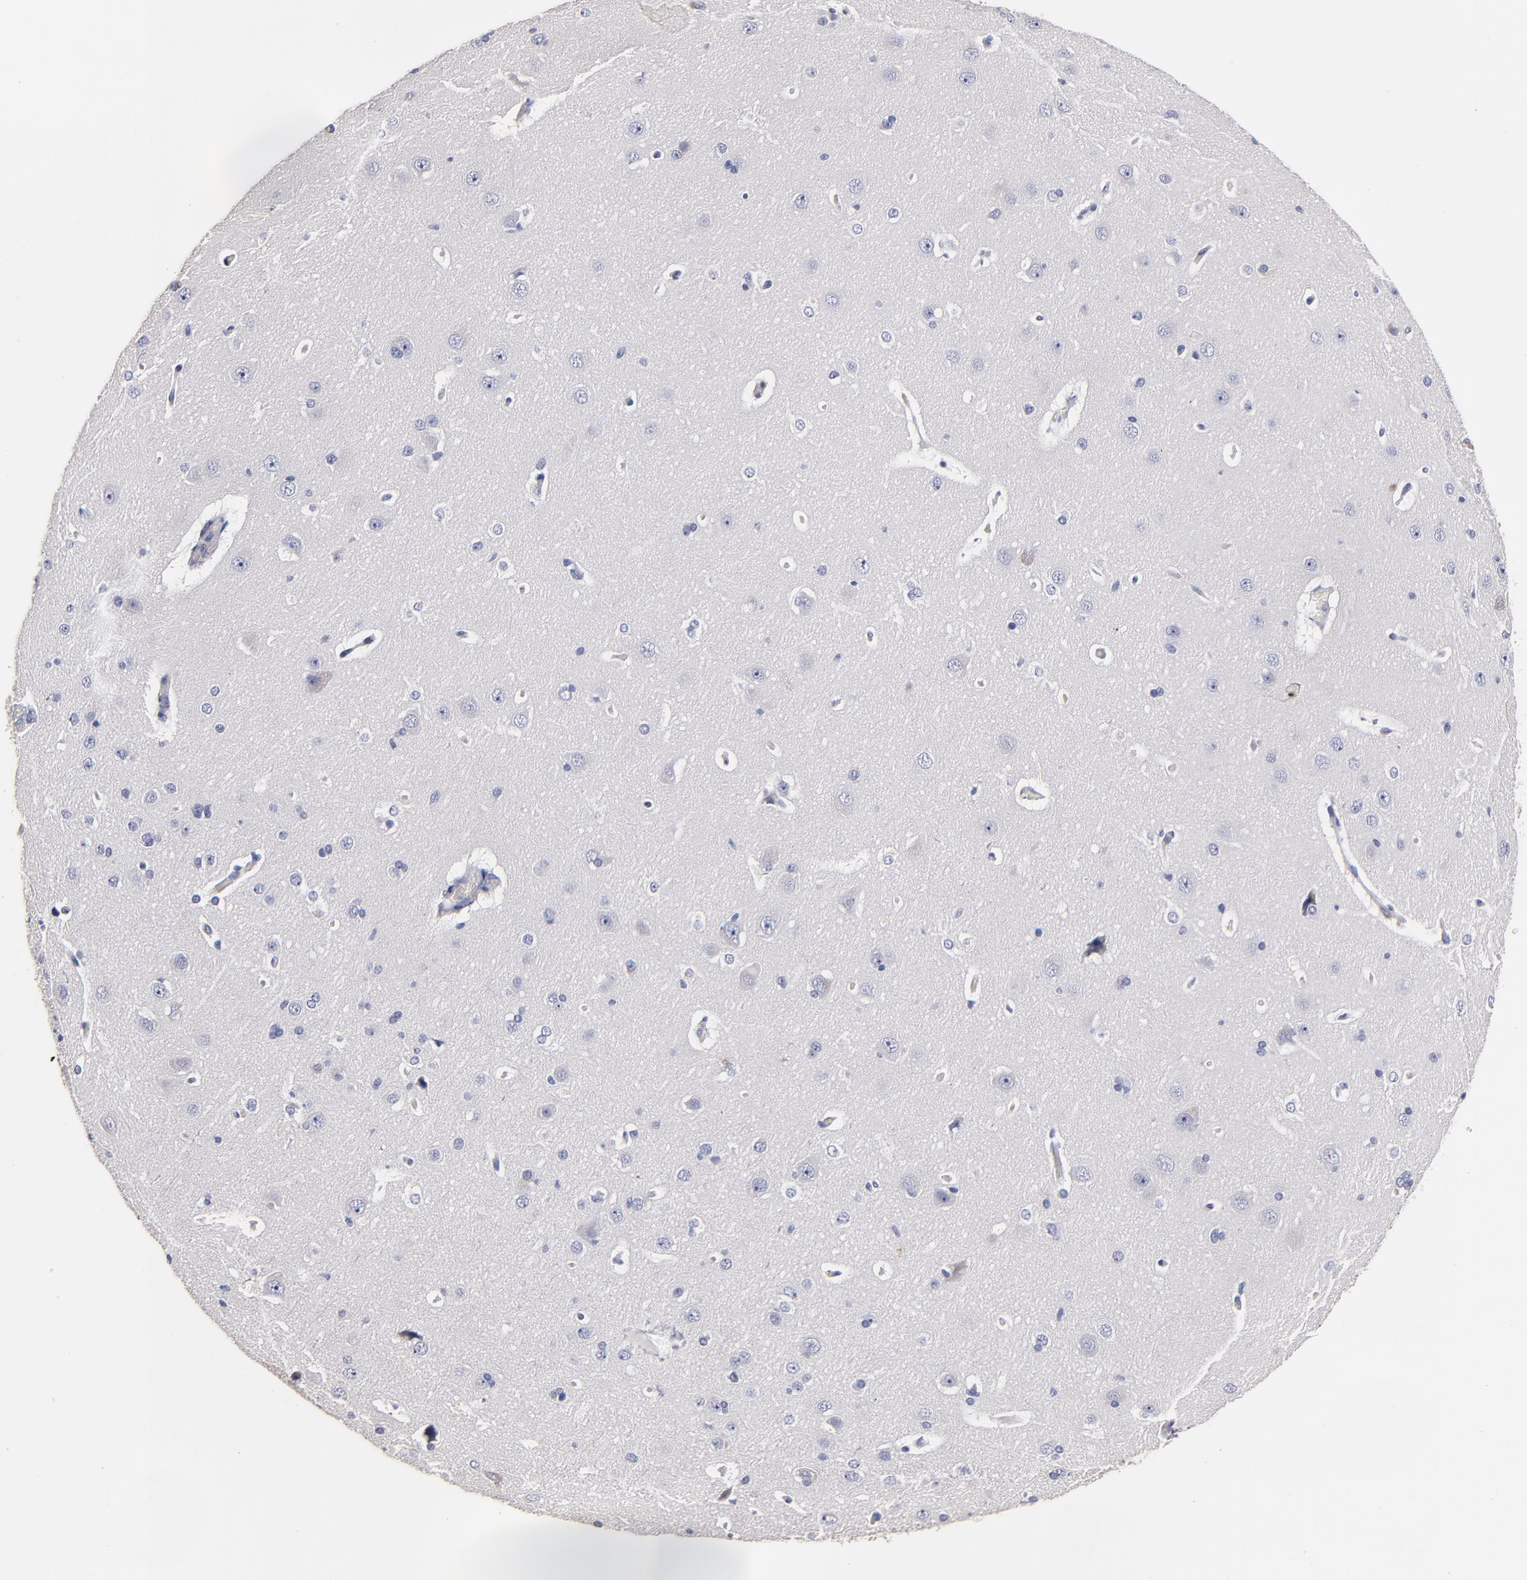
{"staining": {"intensity": "negative", "quantity": "none", "location": "none"}, "tissue": "cerebral cortex", "cell_type": "Endothelial cells", "image_type": "normal", "snomed": [{"axis": "morphology", "description": "Normal tissue, NOS"}, {"axis": "topography", "description": "Cerebral cortex"}], "caption": "This is an IHC photomicrograph of unremarkable cerebral cortex. There is no positivity in endothelial cells.", "gene": "TRAT1", "patient": {"sex": "female", "age": 45}}